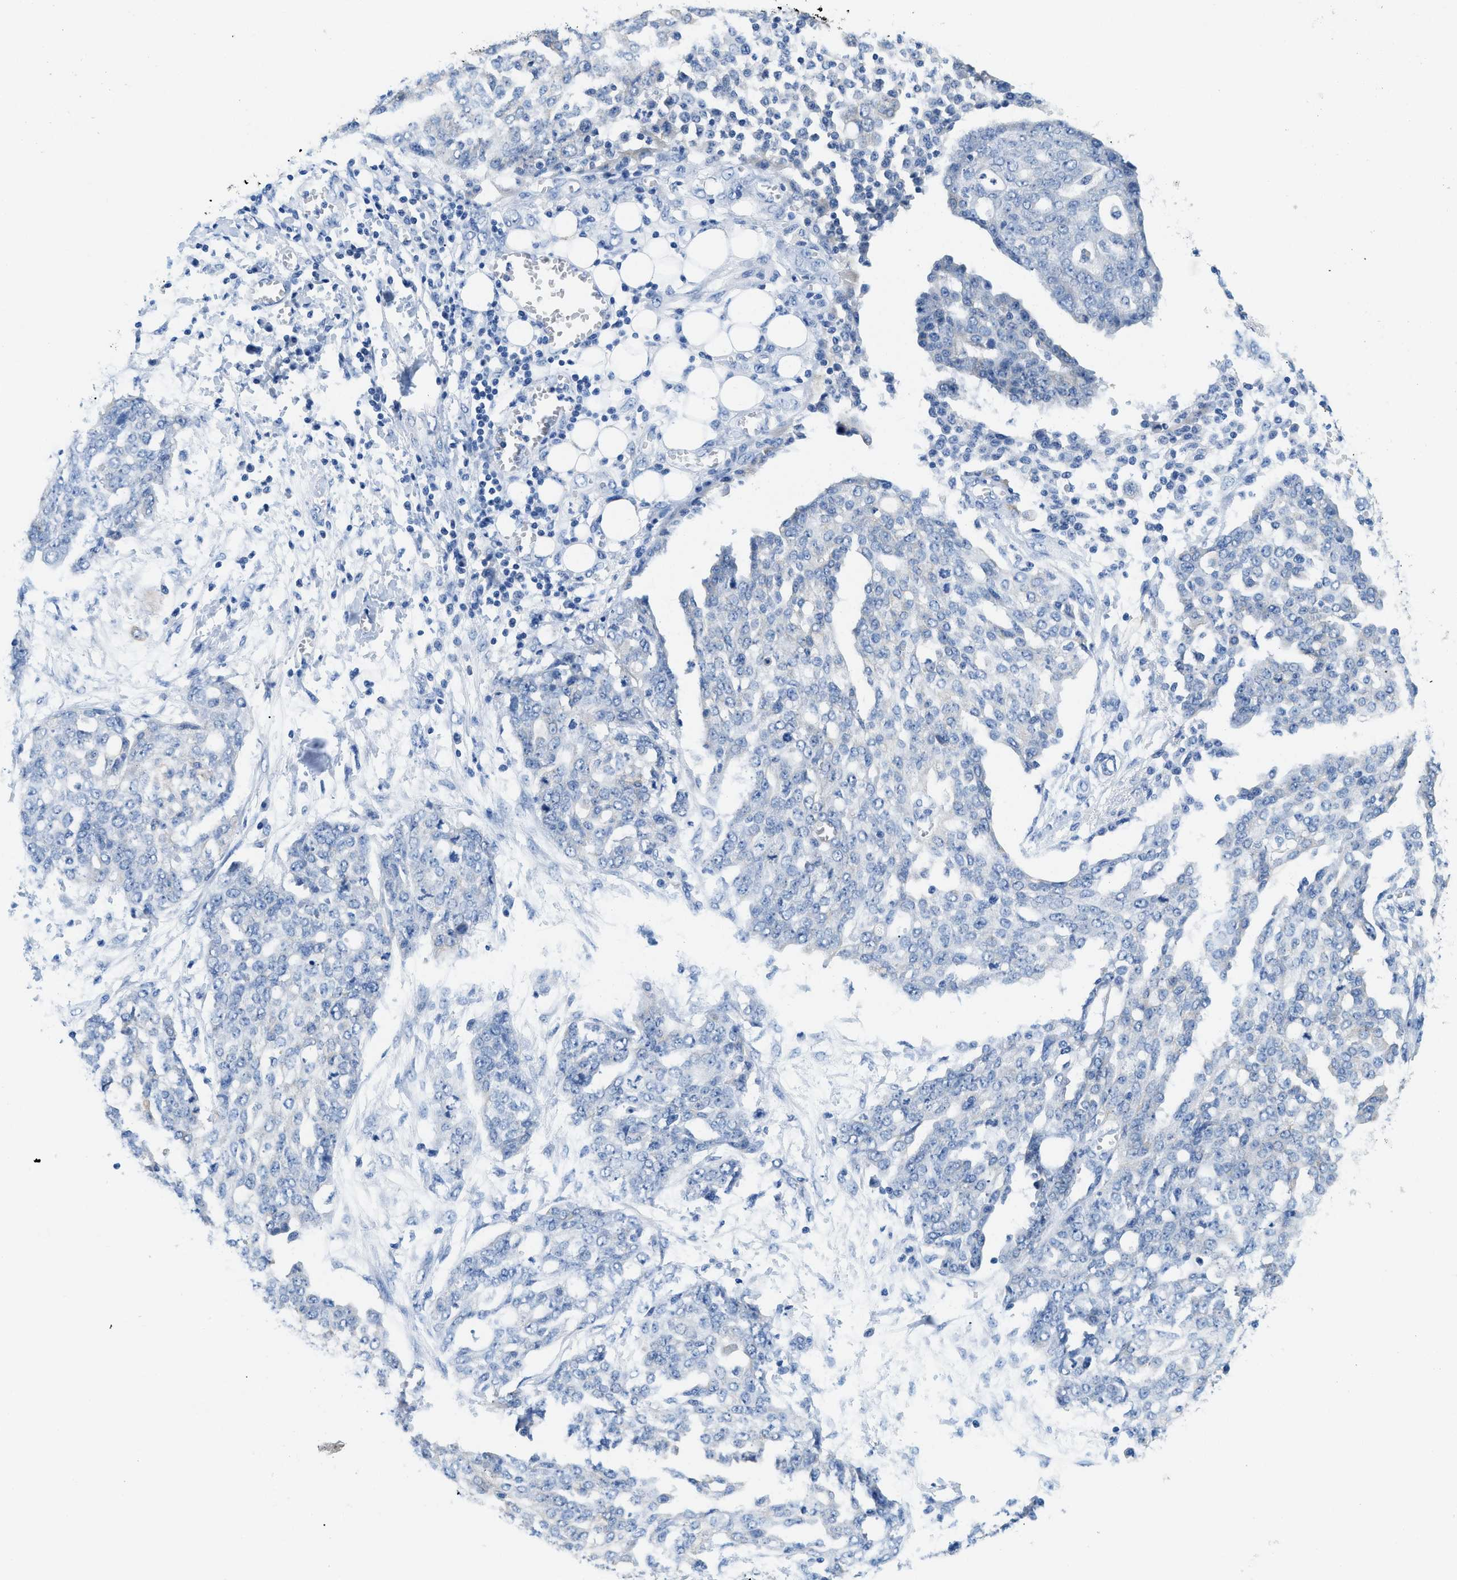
{"staining": {"intensity": "negative", "quantity": "none", "location": "none"}, "tissue": "ovarian cancer", "cell_type": "Tumor cells", "image_type": "cancer", "snomed": [{"axis": "morphology", "description": "Cystadenocarcinoma, serous, NOS"}, {"axis": "topography", "description": "Soft tissue"}, {"axis": "topography", "description": "Ovary"}], "caption": "Immunohistochemical staining of human ovarian cancer (serous cystadenocarcinoma) demonstrates no significant staining in tumor cells.", "gene": "BPGM", "patient": {"sex": "female", "age": 57}}